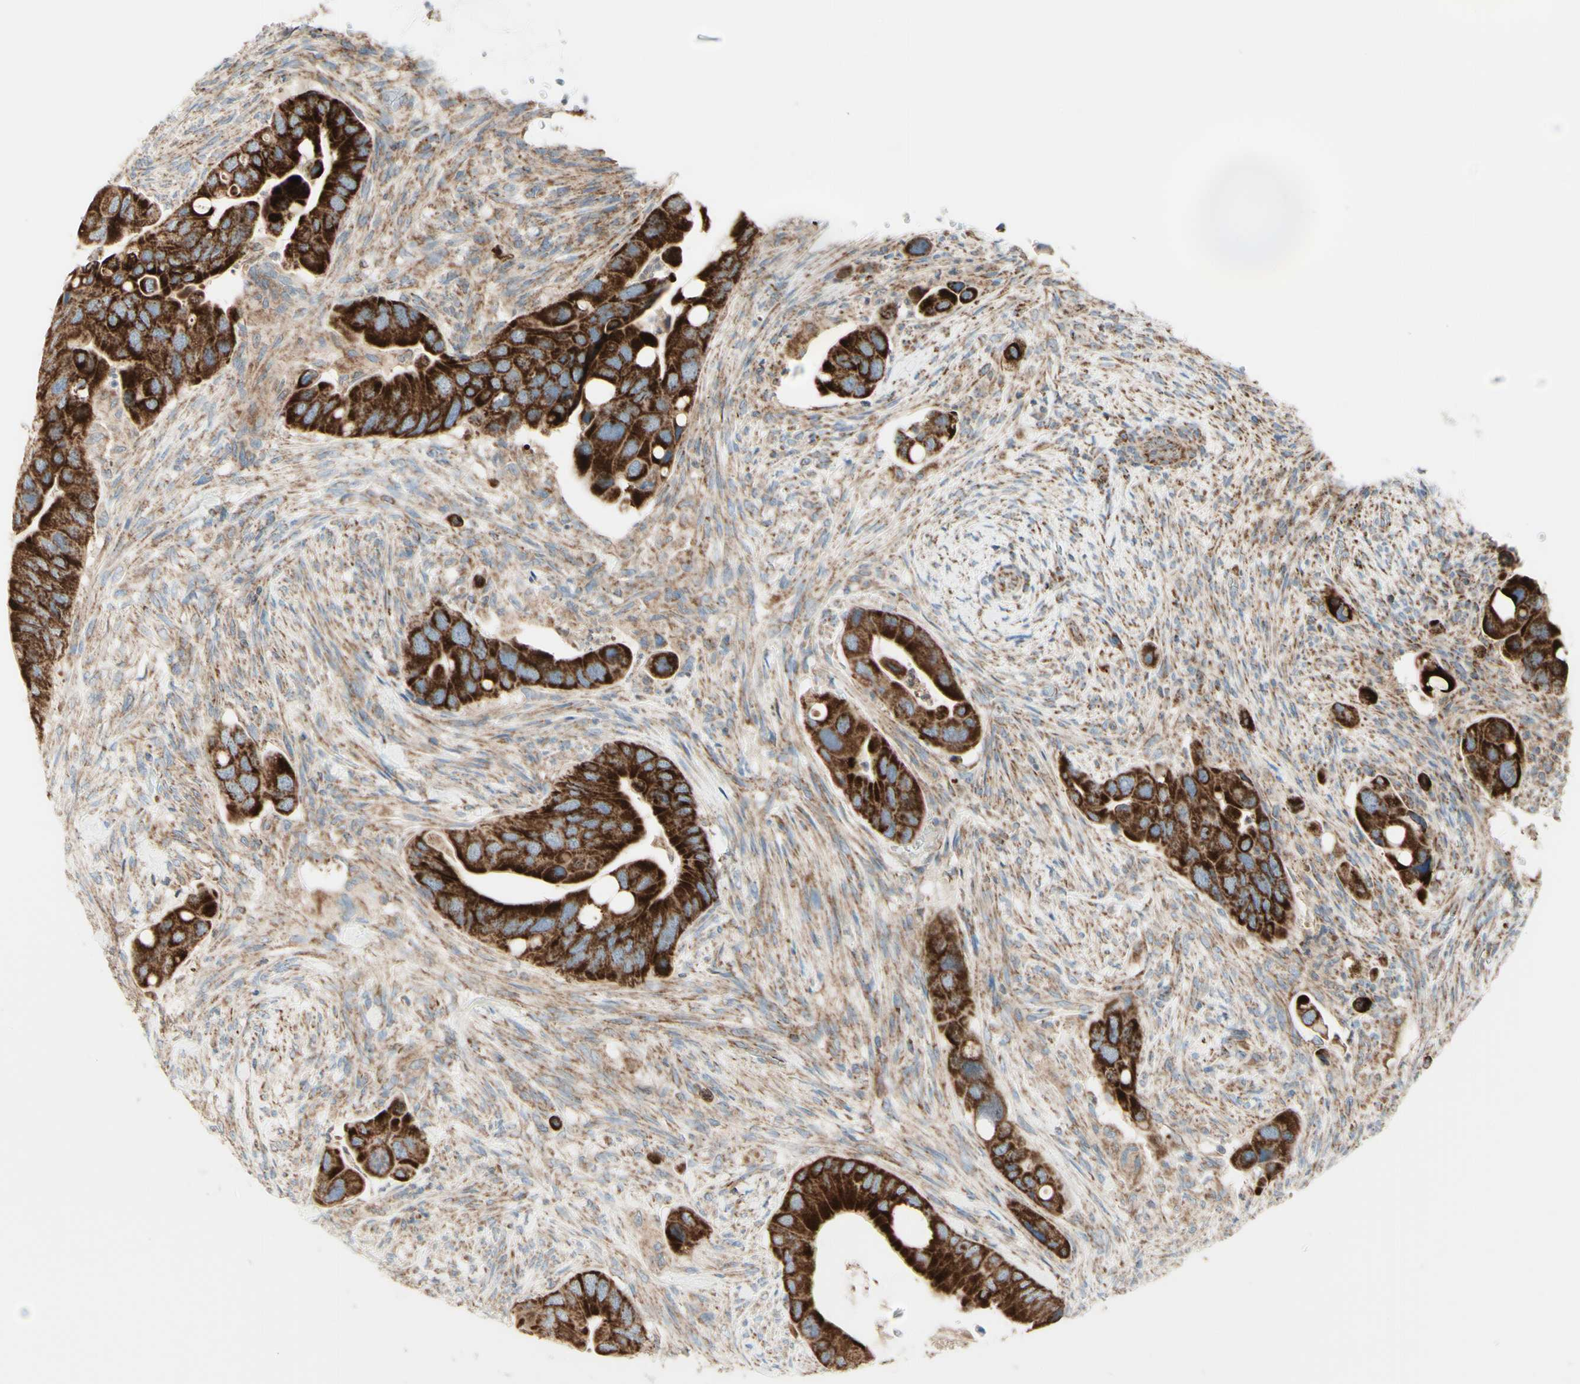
{"staining": {"intensity": "strong", "quantity": ">75%", "location": "cytoplasmic/membranous"}, "tissue": "colorectal cancer", "cell_type": "Tumor cells", "image_type": "cancer", "snomed": [{"axis": "morphology", "description": "Adenocarcinoma, NOS"}, {"axis": "topography", "description": "Rectum"}], "caption": "Protein expression analysis of human colorectal cancer (adenocarcinoma) reveals strong cytoplasmic/membranous expression in approximately >75% of tumor cells.", "gene": "ARMC10", "patient": {"sex": "female", "age": 57}}